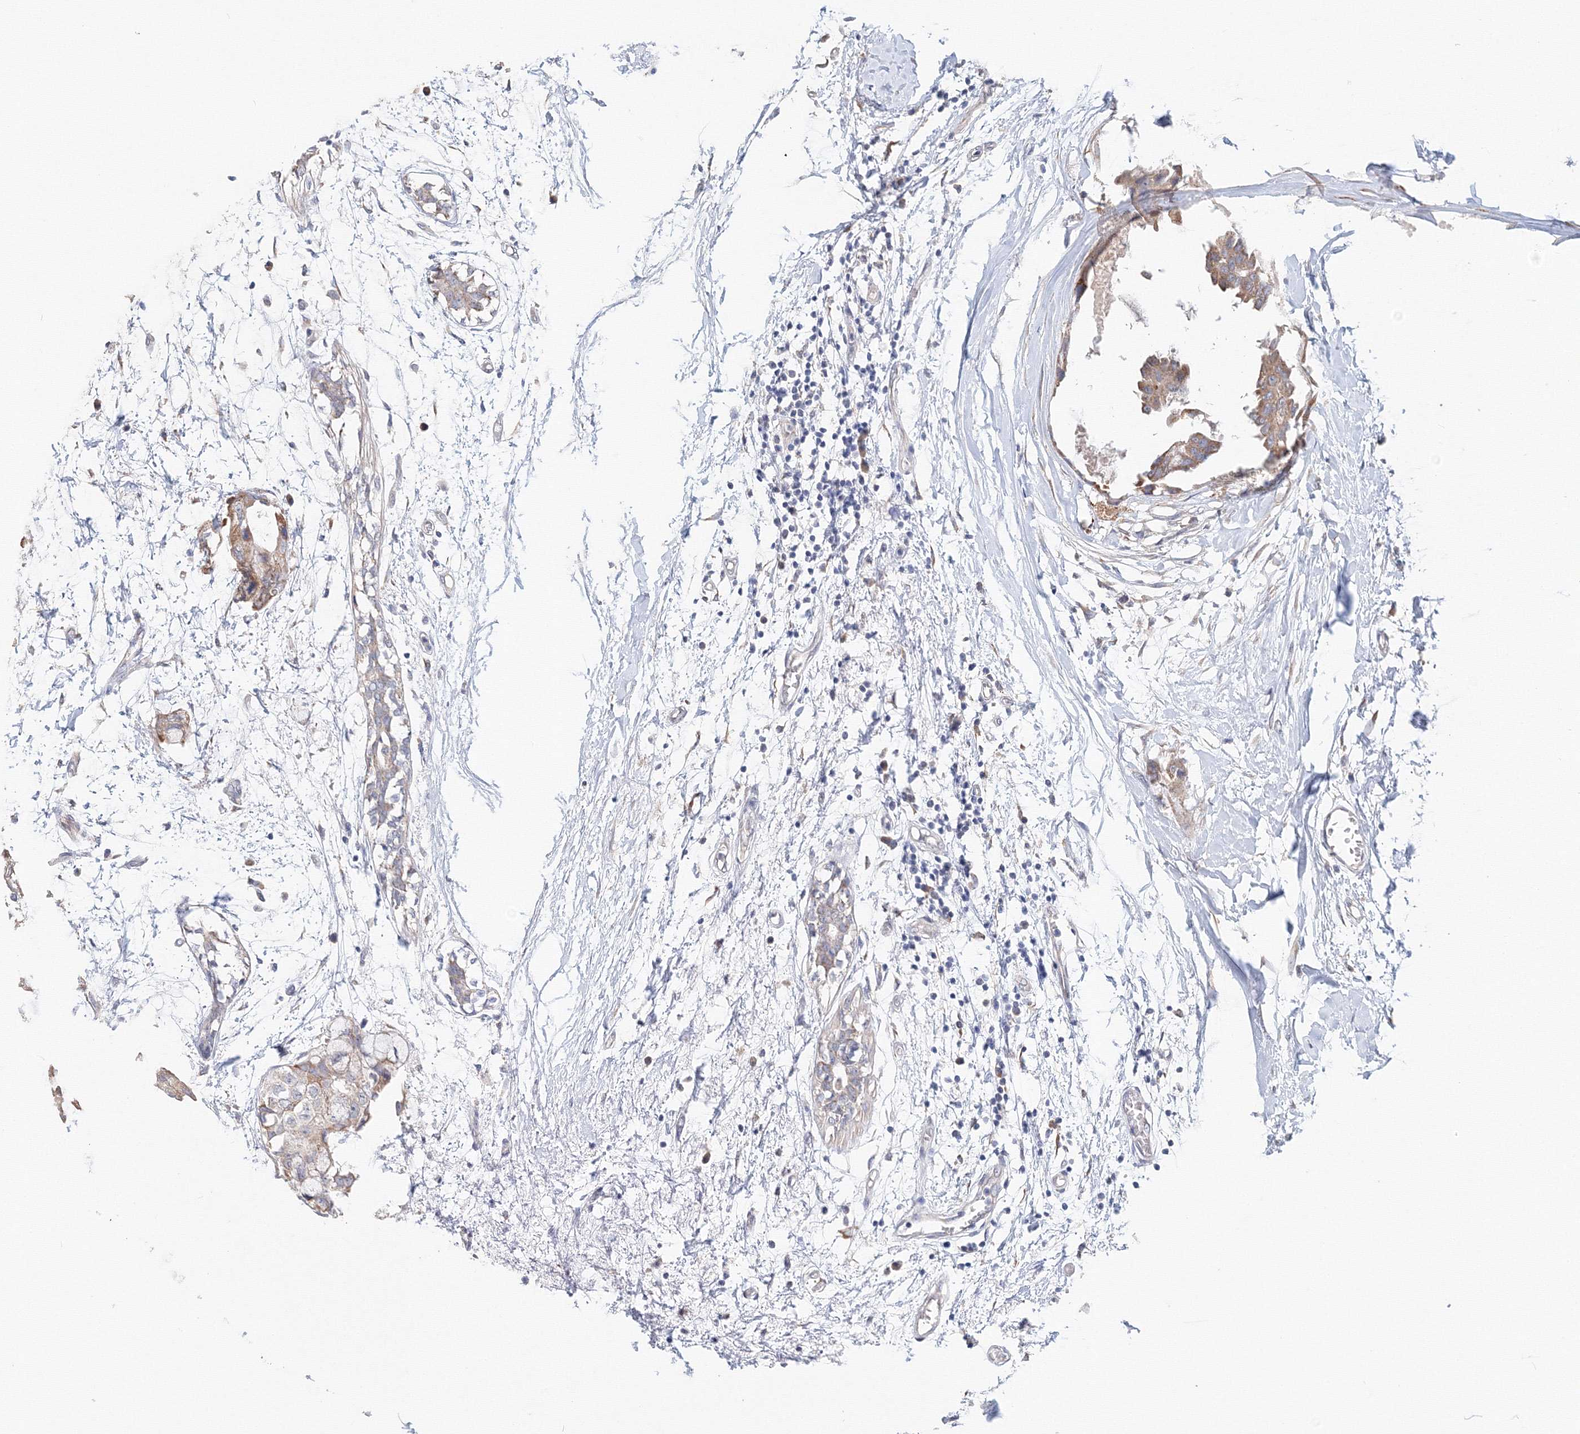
{"staining": {"intensity": "weak", "quantity": ">75%", "location": "cytoplasmic/membranous"}, "tissue": "breast cancer", "cell_type": "Tumor cells", "image_type": "cancer", "snomed": [{"axis": "morphology", "description": "Duct carcinoma"}, {"axis": "topography", "description": "Breast"}], "caption": "Intraductal carcinoma (breast) stained for a protein reveals weak cytoplasmic/membranous positivity in tumor cells.", "gene": "DHRS12", "patient": {"sex": "female", "age": 40}}